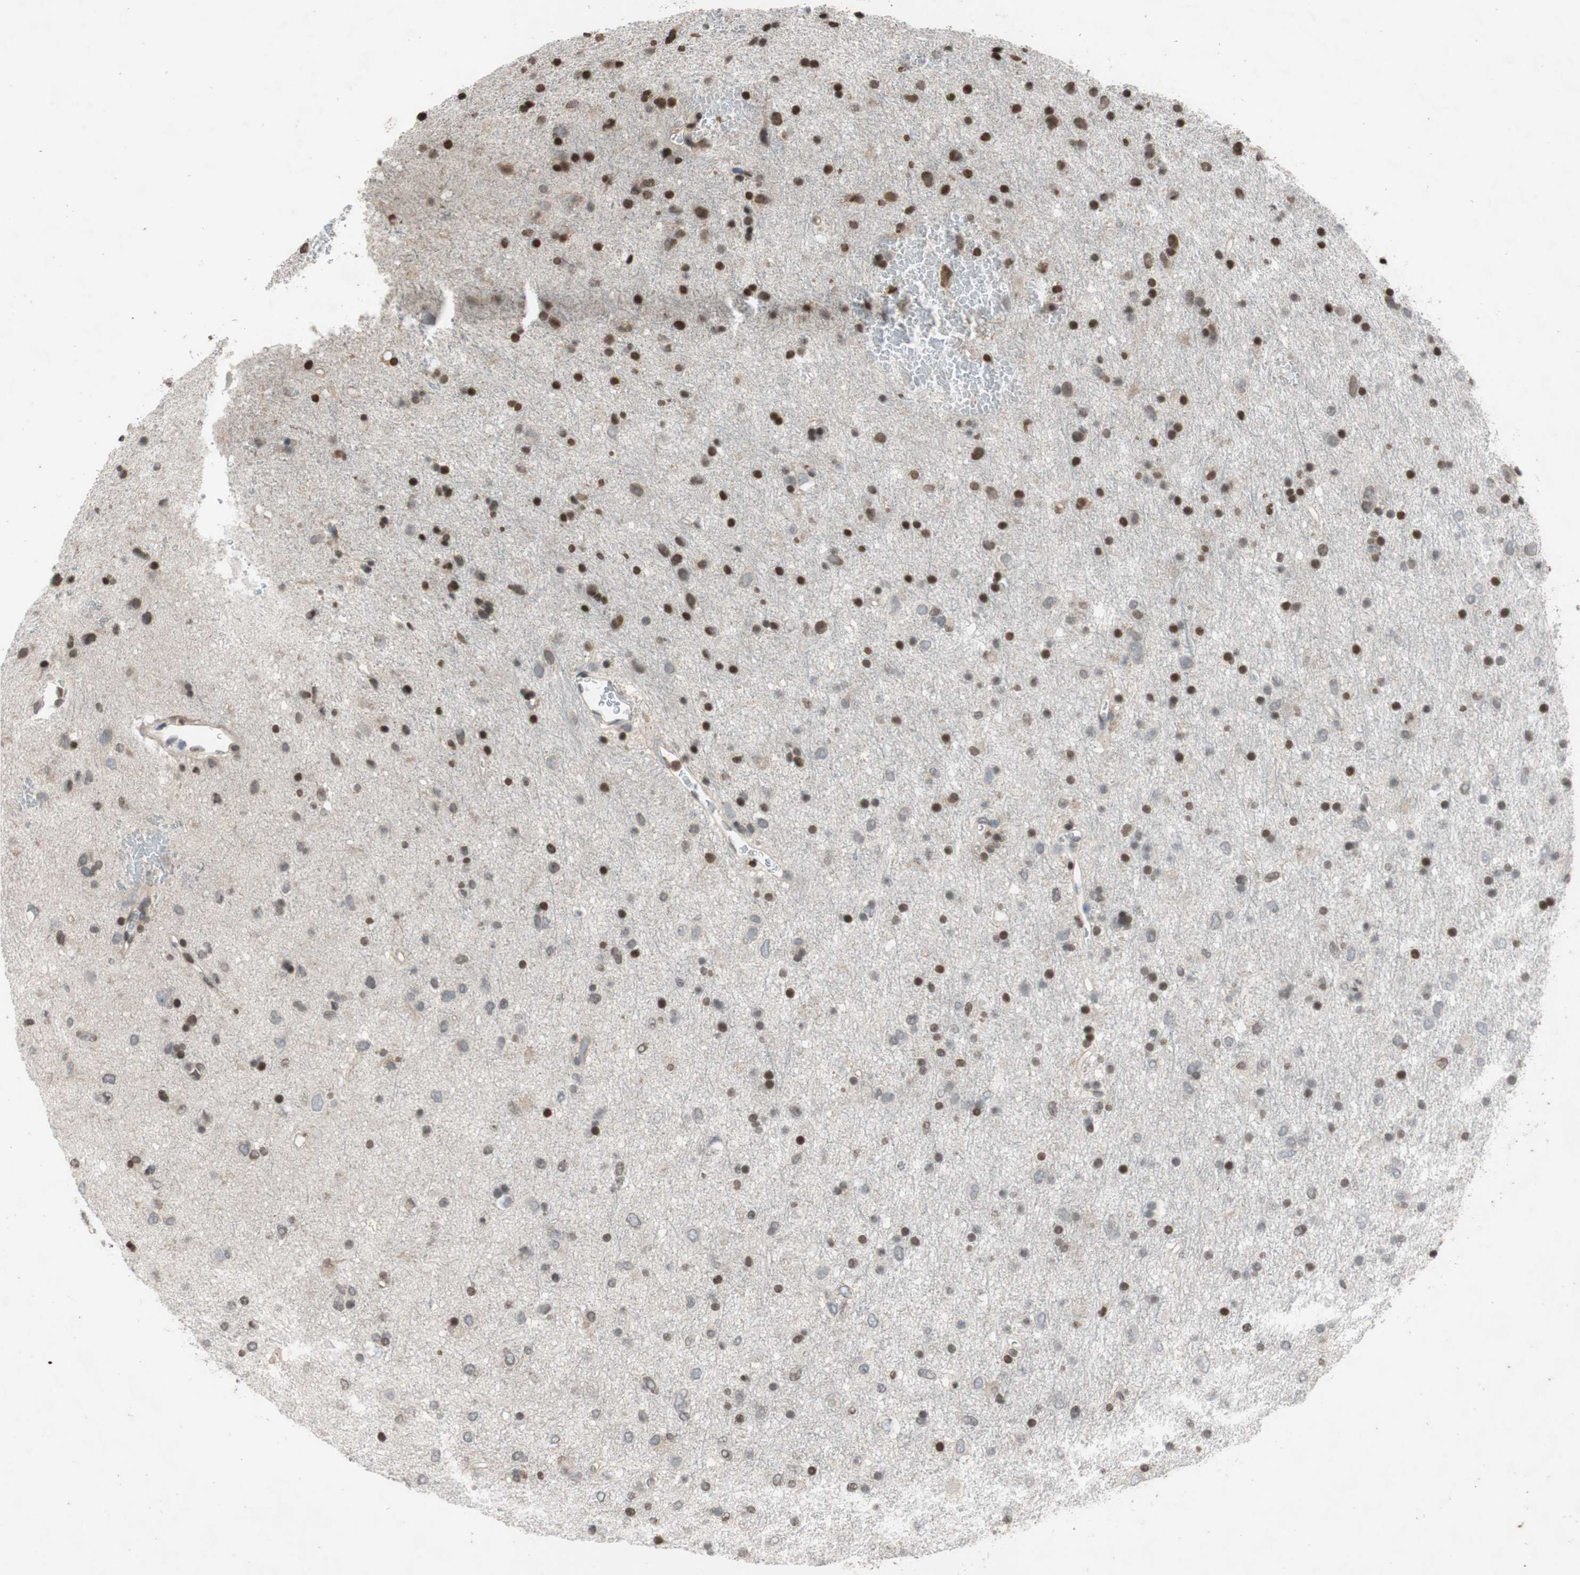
{"staining": {"intensity": "moderate", "quantity": "25%-75%", "location": "nuclear"}, "tissue": "glioma", "cell_type": "Tumor cells", "image_type": "cancer", "snomed": [{"axis": "morphology", "description": "Glioma, malignant, Low grade"}, {"axis": "topography", "description": "Brain"}], "caption": "Protein expression analysis of glioma exhibits moderate nuclear expression in about 25%-75% of tumor cells.", "gene": "MCM6", "patient": {"sex": "male", "age": 77}}